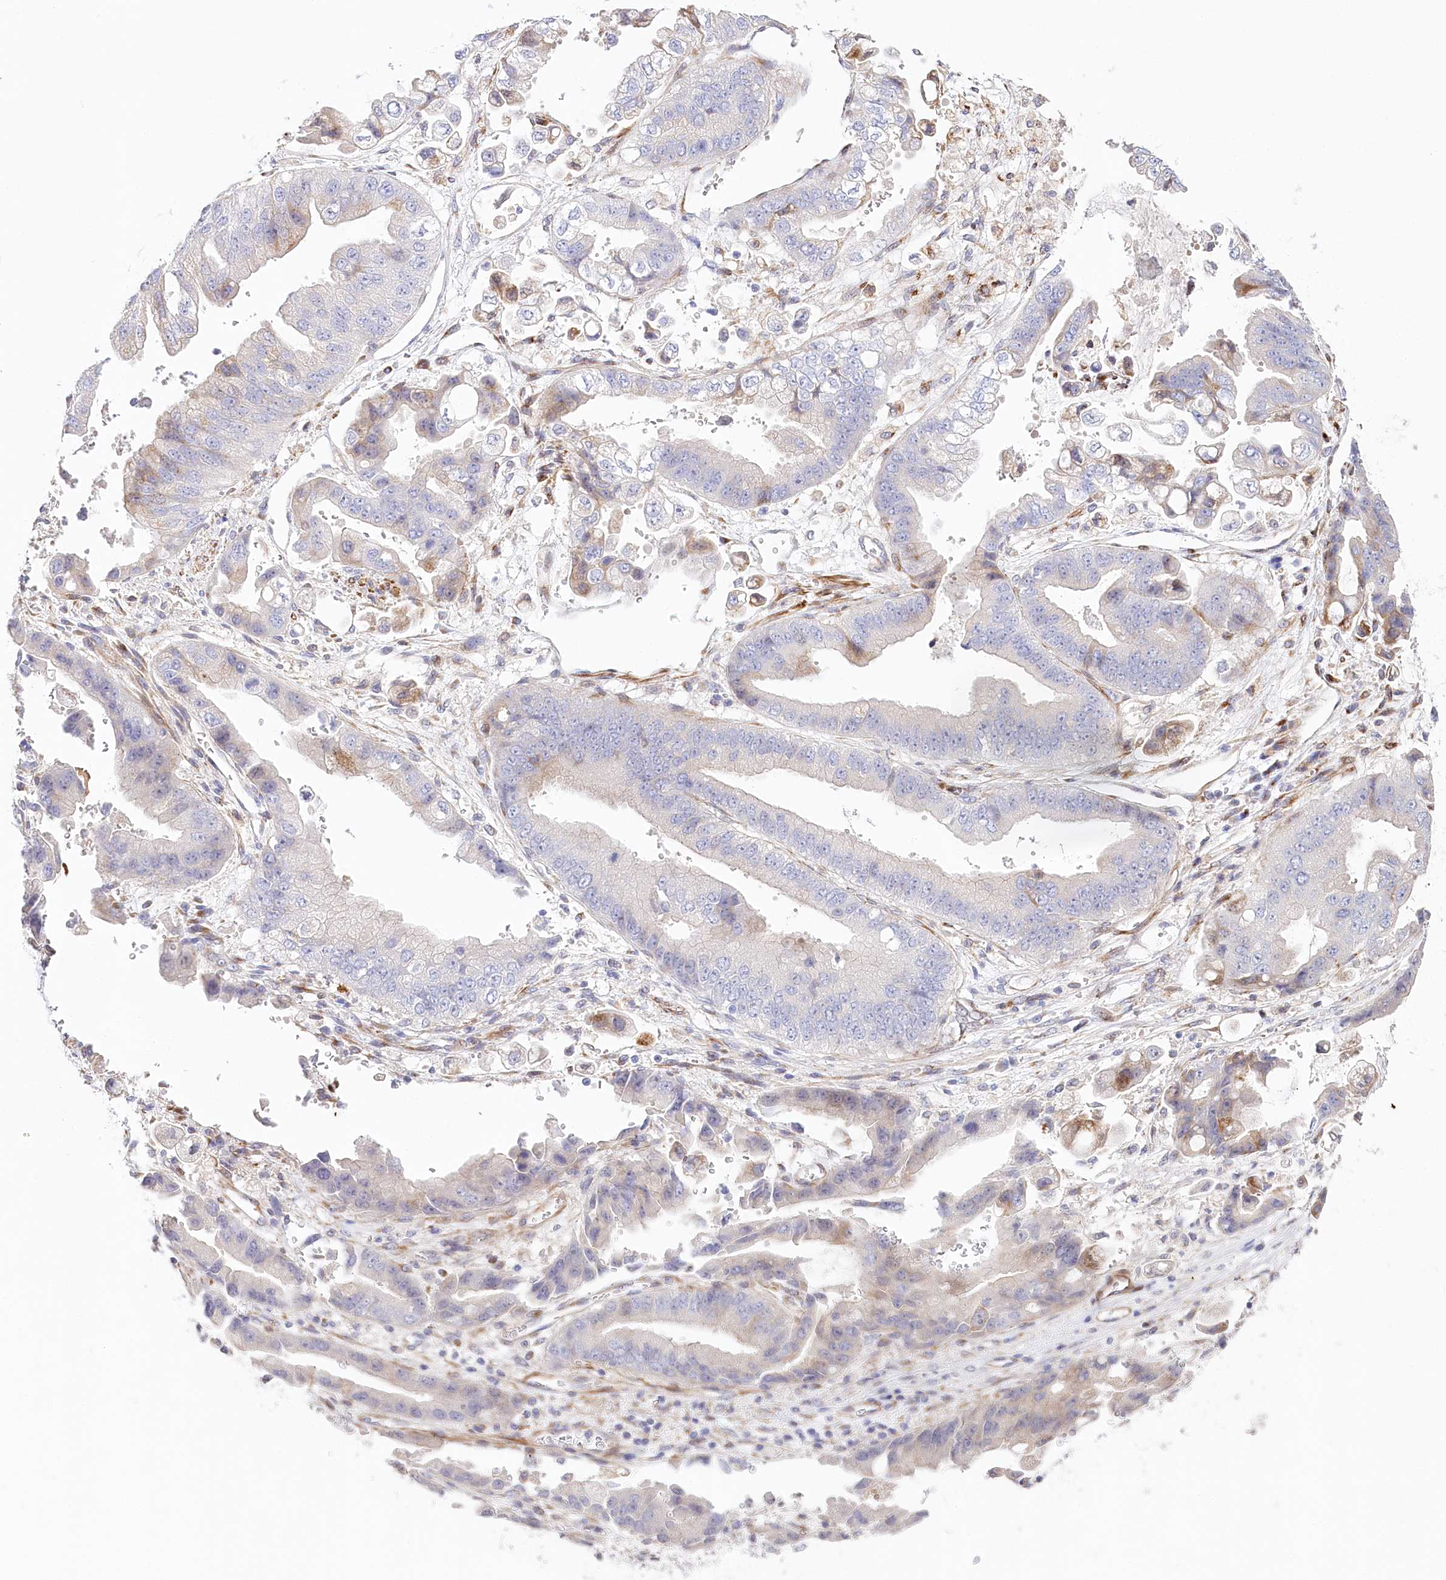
{"staining": {"intensity": "moderate", "quantity": "<25%", "location": "cytoplasmic/membranous"}, "tissue": "stomach cancer", "cell_type": "Tumor cells", "image_type": "cancer", "snomed": [{"axis": "morphology", "description": "Adenocarcinoma, NOS"}, {"axis": "topography", "description": "Stomach"}], "caption": "Human stomach cancer stained with a brown dye exhibits moderate cytoplasmic/membranous positive staining in about <25% of tumor cells.", "gene": "ABRAXAS2", "patient": {"sex": "male", "age": 62}}